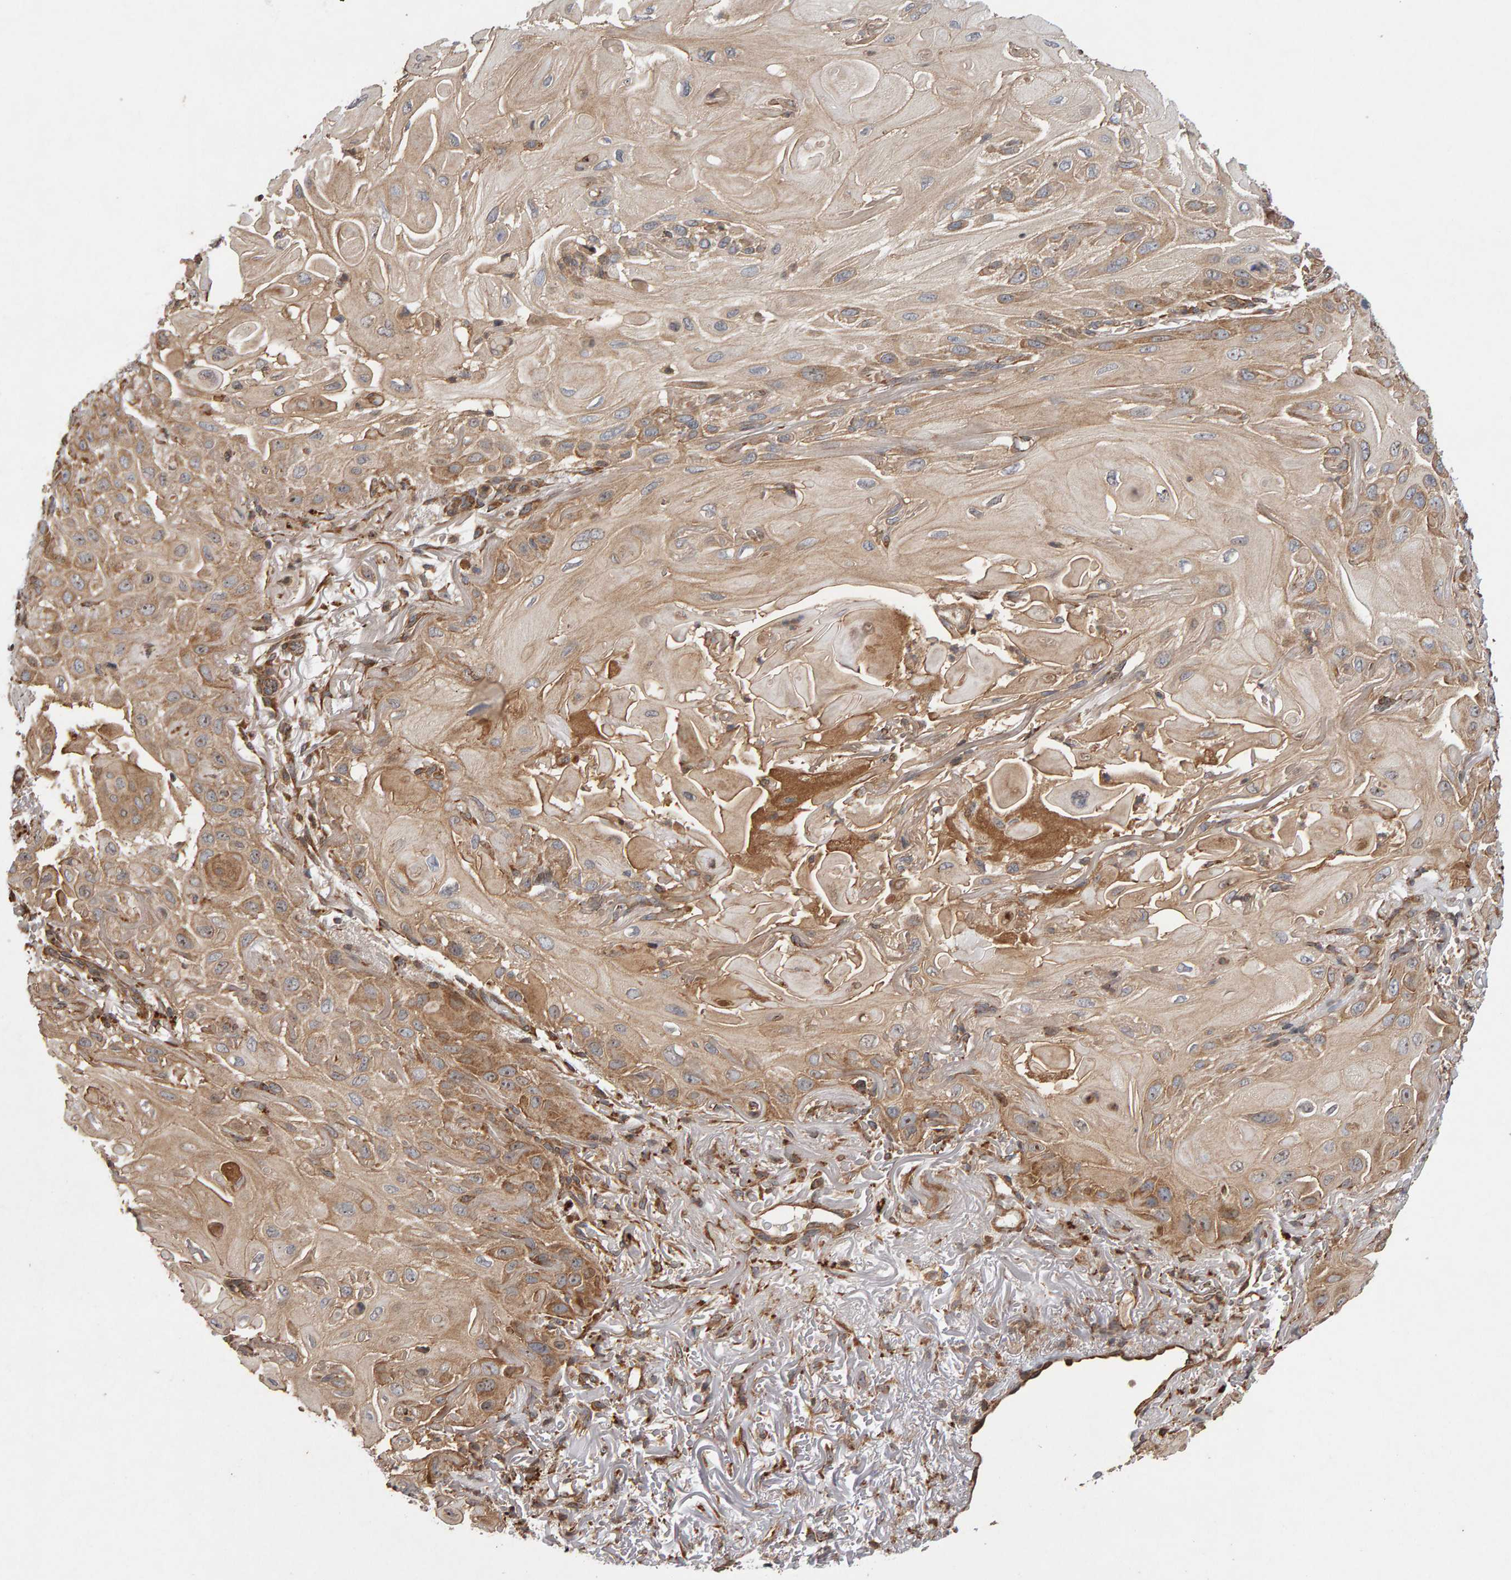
{"staining": {"intensity": "moderate", "quantity": "<25%", "location": "cytoplasmic/membranous"}, "tissue": "skin cancer", "cell_type": "Tumor cells", "image_type": "cancer", "snomed": [{"axis": "morphology", "description": "Squamous cell carcinoma, NOS"}, {"axis": "topography", "description": "Skin"}], "caption": "This photomicrograph reveals immunohistochemistry staining of human skin cancer, with low moderate cytoplasmic/membranous staining in approximately <25% of tumor cells.", "gene": "LZTS1", "patient": {"sex": "female", "age": 77}}